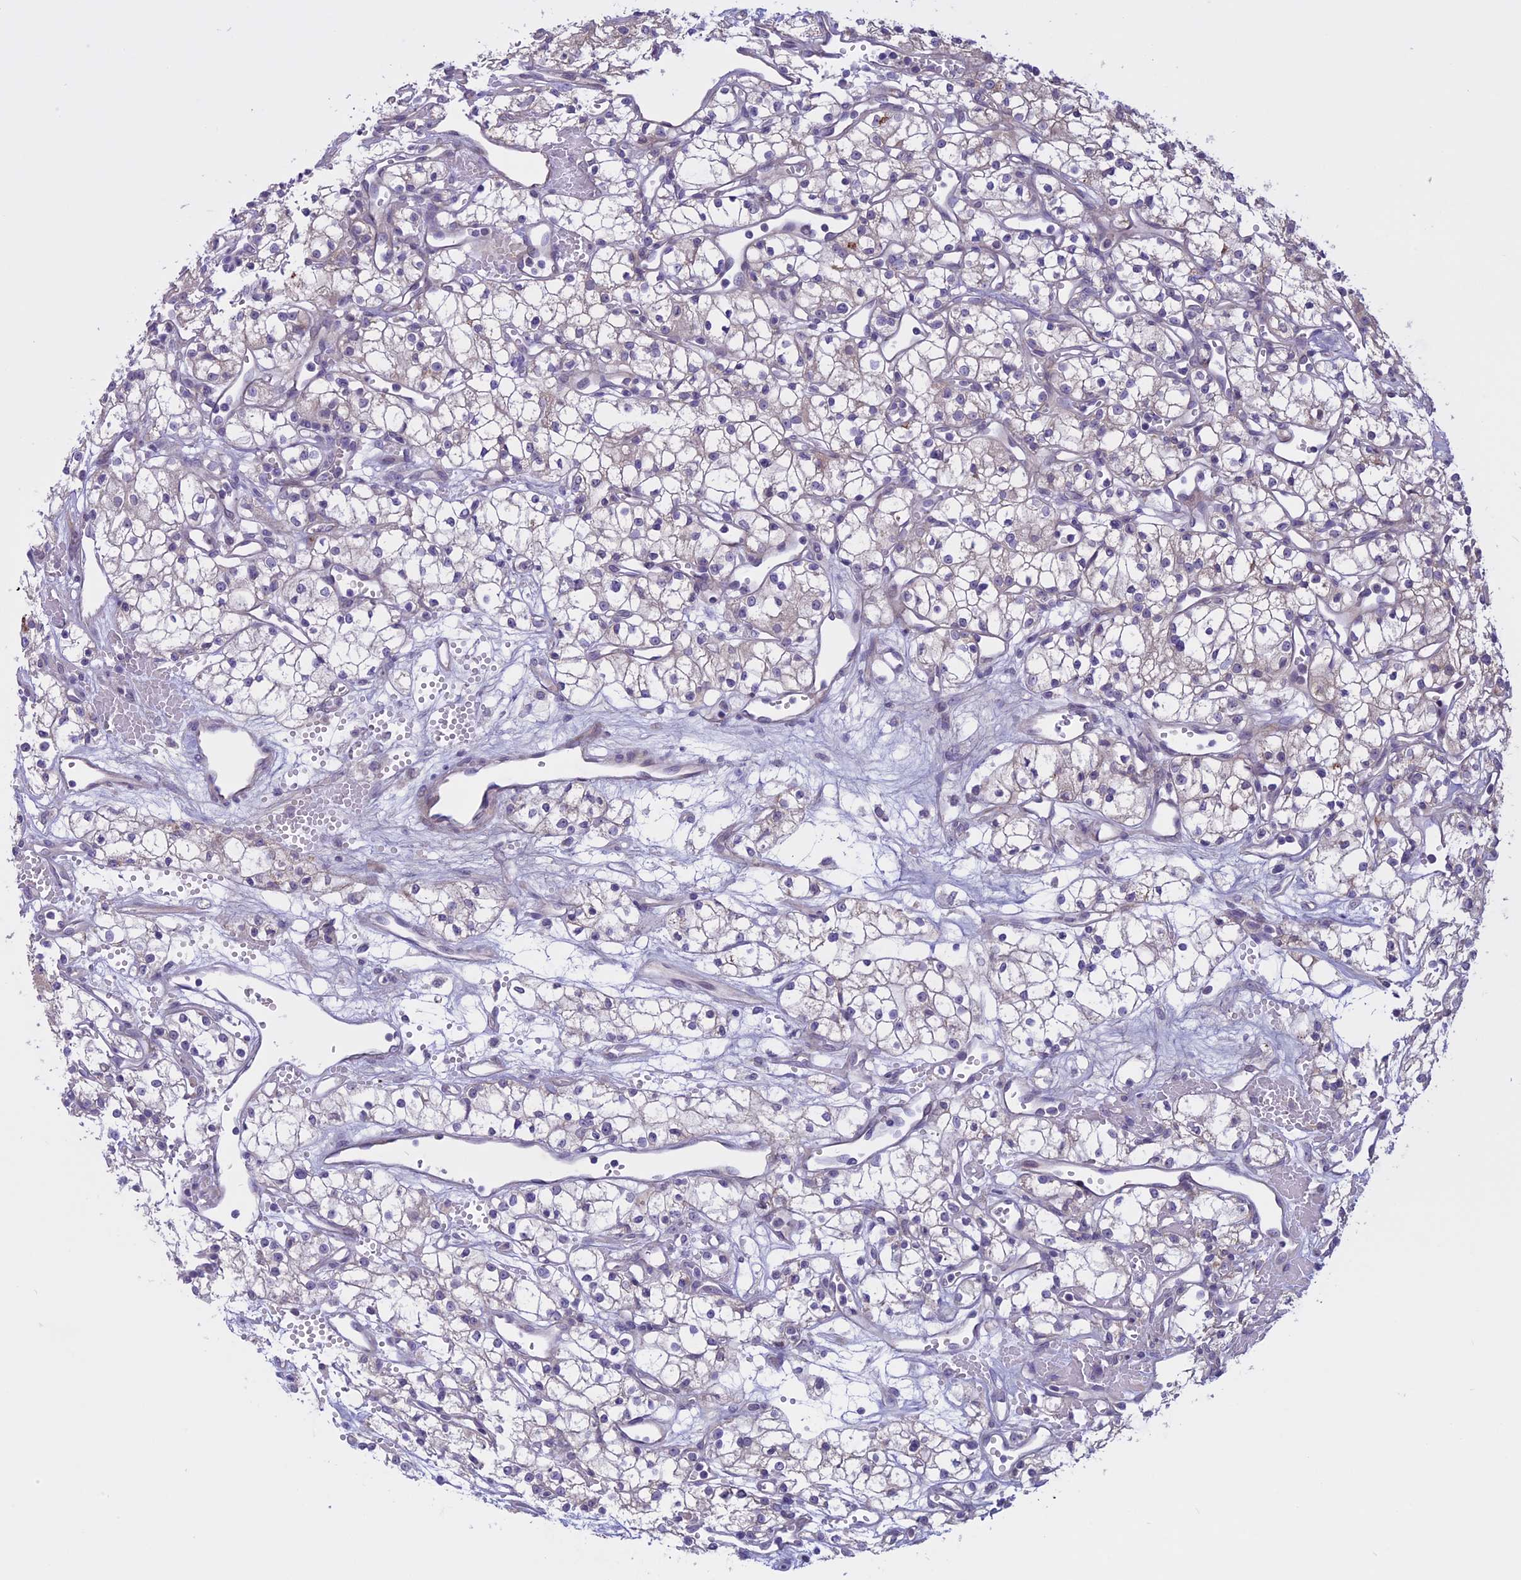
{"staining": {"intensity": "negative", "quantity": "none", "location": "none"}, "tissue": "renal cancer", "cell_type": "Tumor cells", "image_type": "cancer", "snomed": [{"axis": "morphology", "description": "Adenocarcinoma, NOS"}, {"axis": "topography", "description": "Kidney"}], "caption": "Micrograph shows no protein expression in tumor cells of adenocarcinoma (renal) tissue.", "gene": "SPHKAP", "patient": {"sex": "male", "age": 59}}